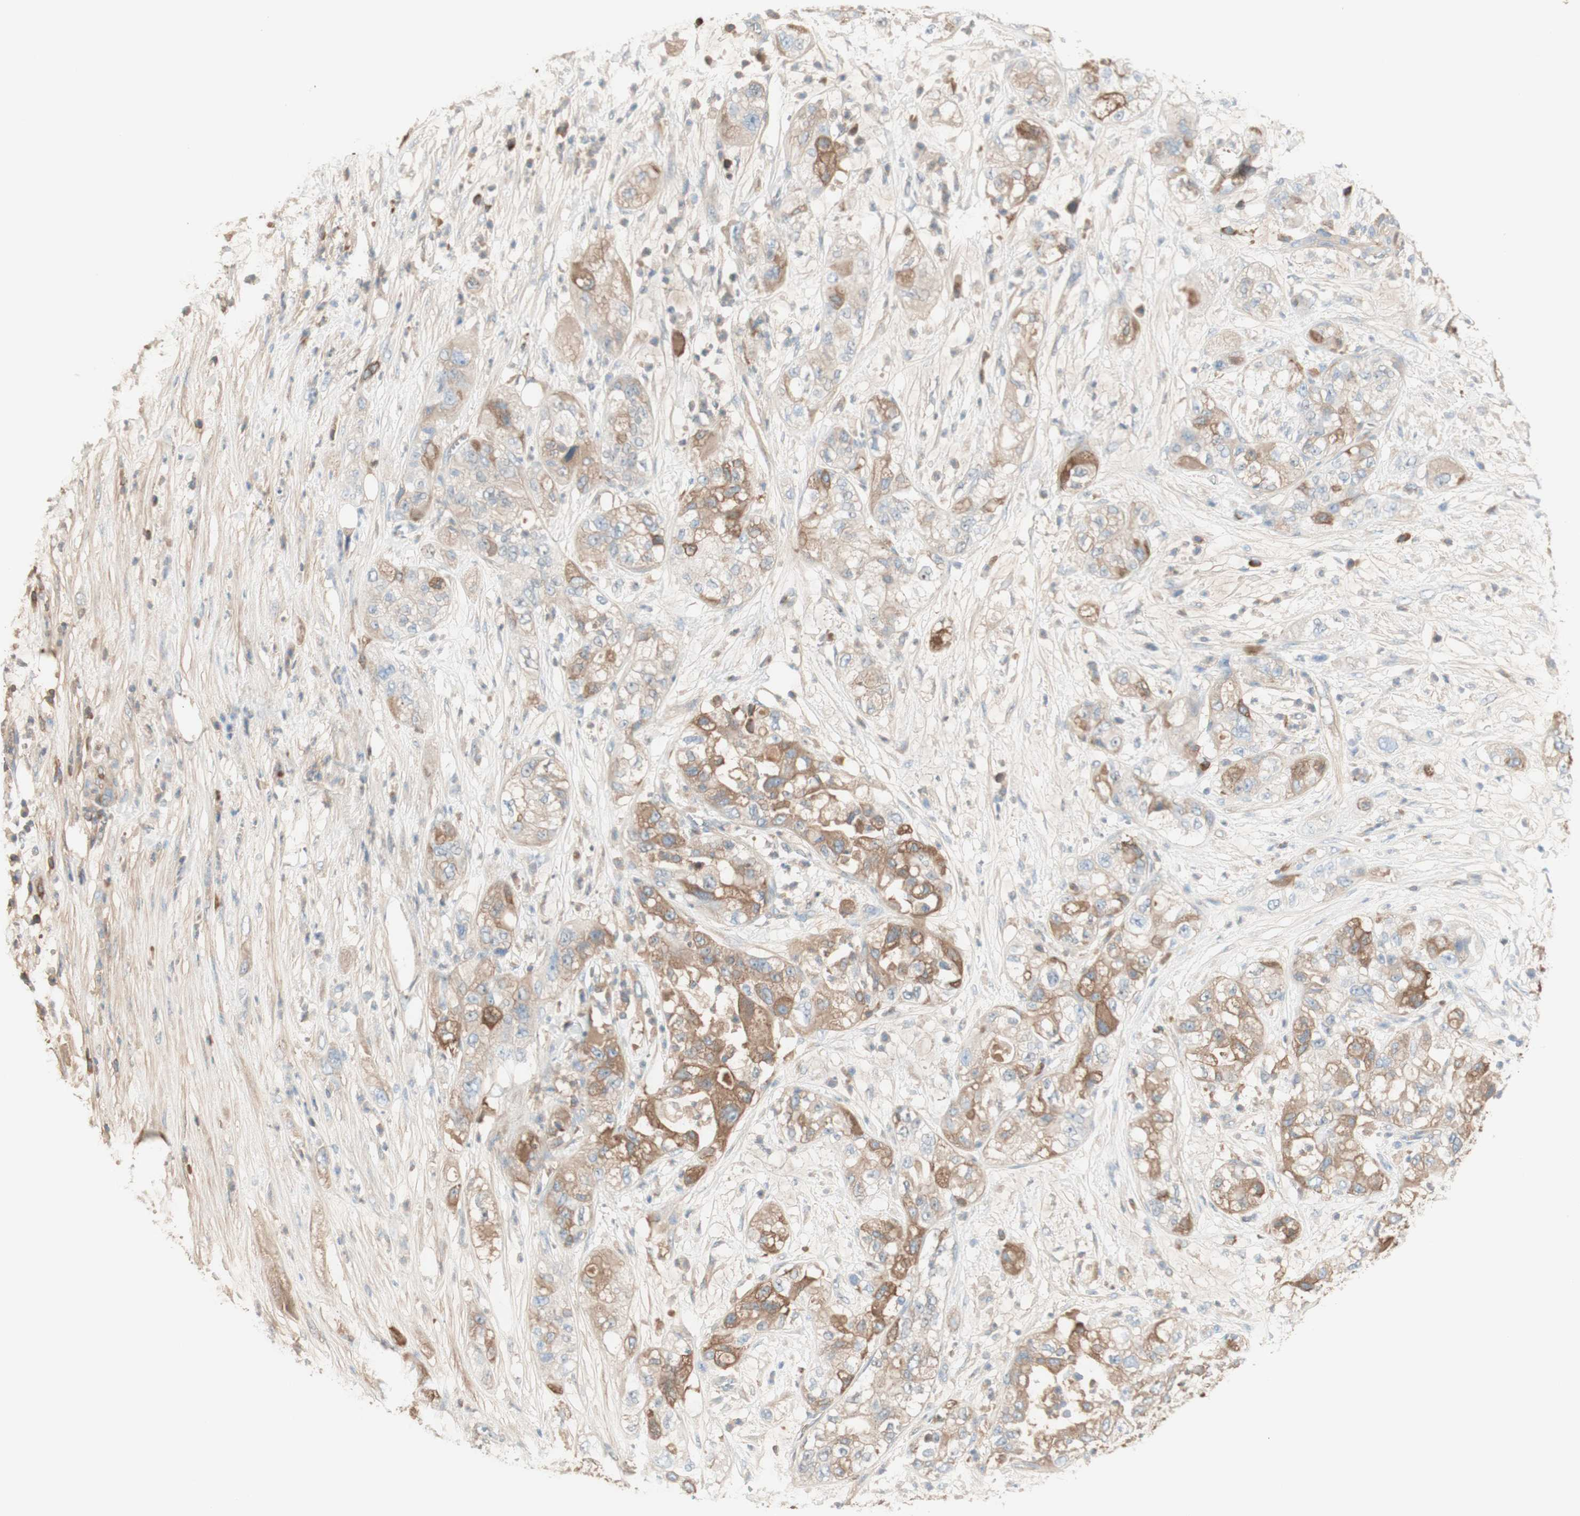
{"staining": {"intensity": "moderate", "quantity": "<25%", "location": "cytoplasmic/membranous"}, "tissue": "pancreatic cancer", "cell_type": "Tumor cells", "image_type": "cancer", "snomed": [{"axis": "morphology", "description": "Adenocarcinoma, NOS"}, {"axis": "topography", "description": "Pancreas"}], "caption": "A photomicrograph showing moderate cytoplasmic/membranous staining in approximately <25% of tumor cells in pancreatic adenocarcinoma, as visualized by brown immunohistochemical staining.", "gene": "KNG1", "patient": {"sex": "female", "age": 78}}